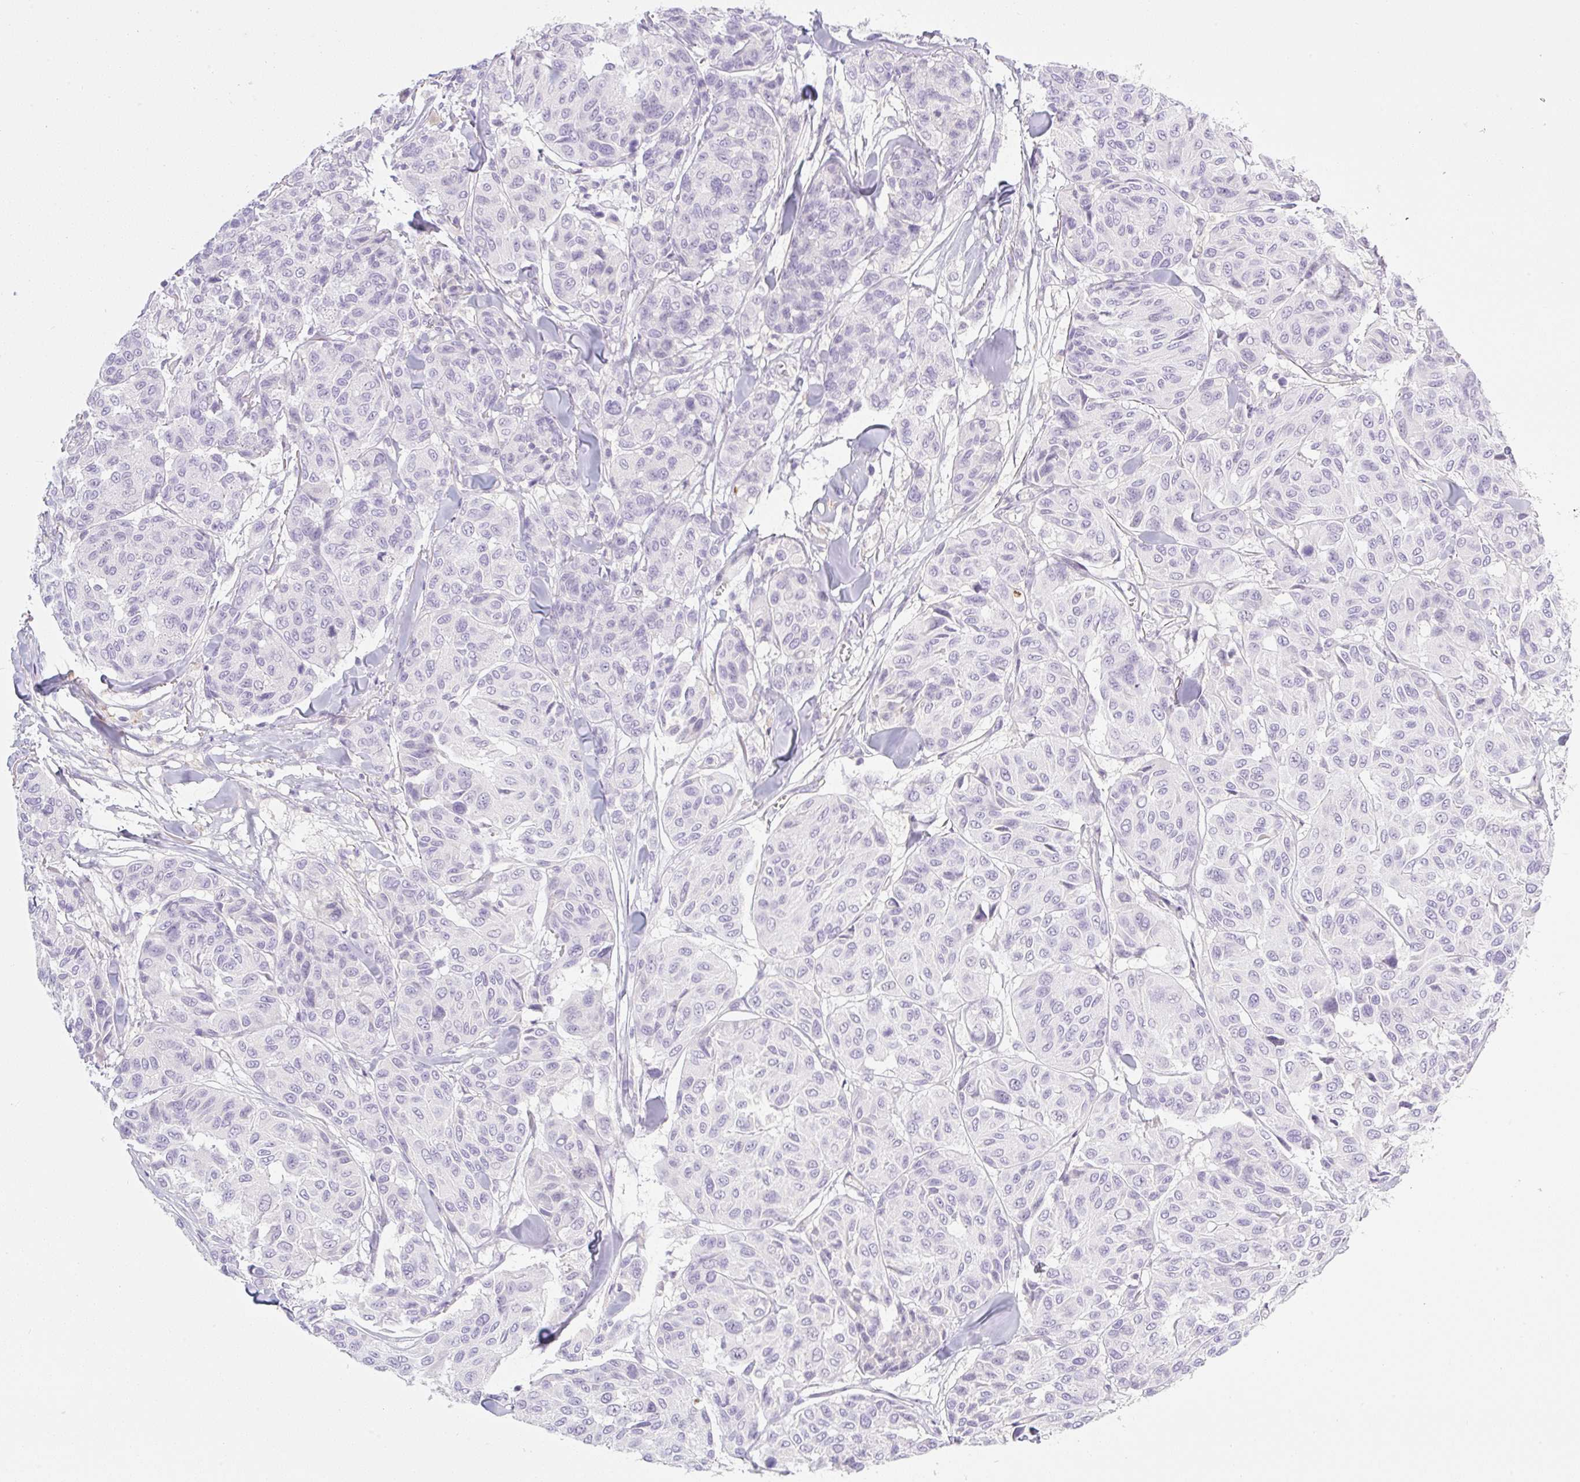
{"staining": {"intensity": "negative", "quantity": "none", "location": "none"}, "tissue": "melanoma", "cell_type": "Tumor cells", "image_type": "cancer", "snomed": [{"axis": "morphology", "description": "Malignant melanoma, NOS"}, {"axis": "topography", "description": "Skin"}], "caption": "Melanoma was stained to show a protein in brown. There is no significant staining in tumor cells.", "gene": "MIA2", "patient": {"sex": "female", "age": 66}}